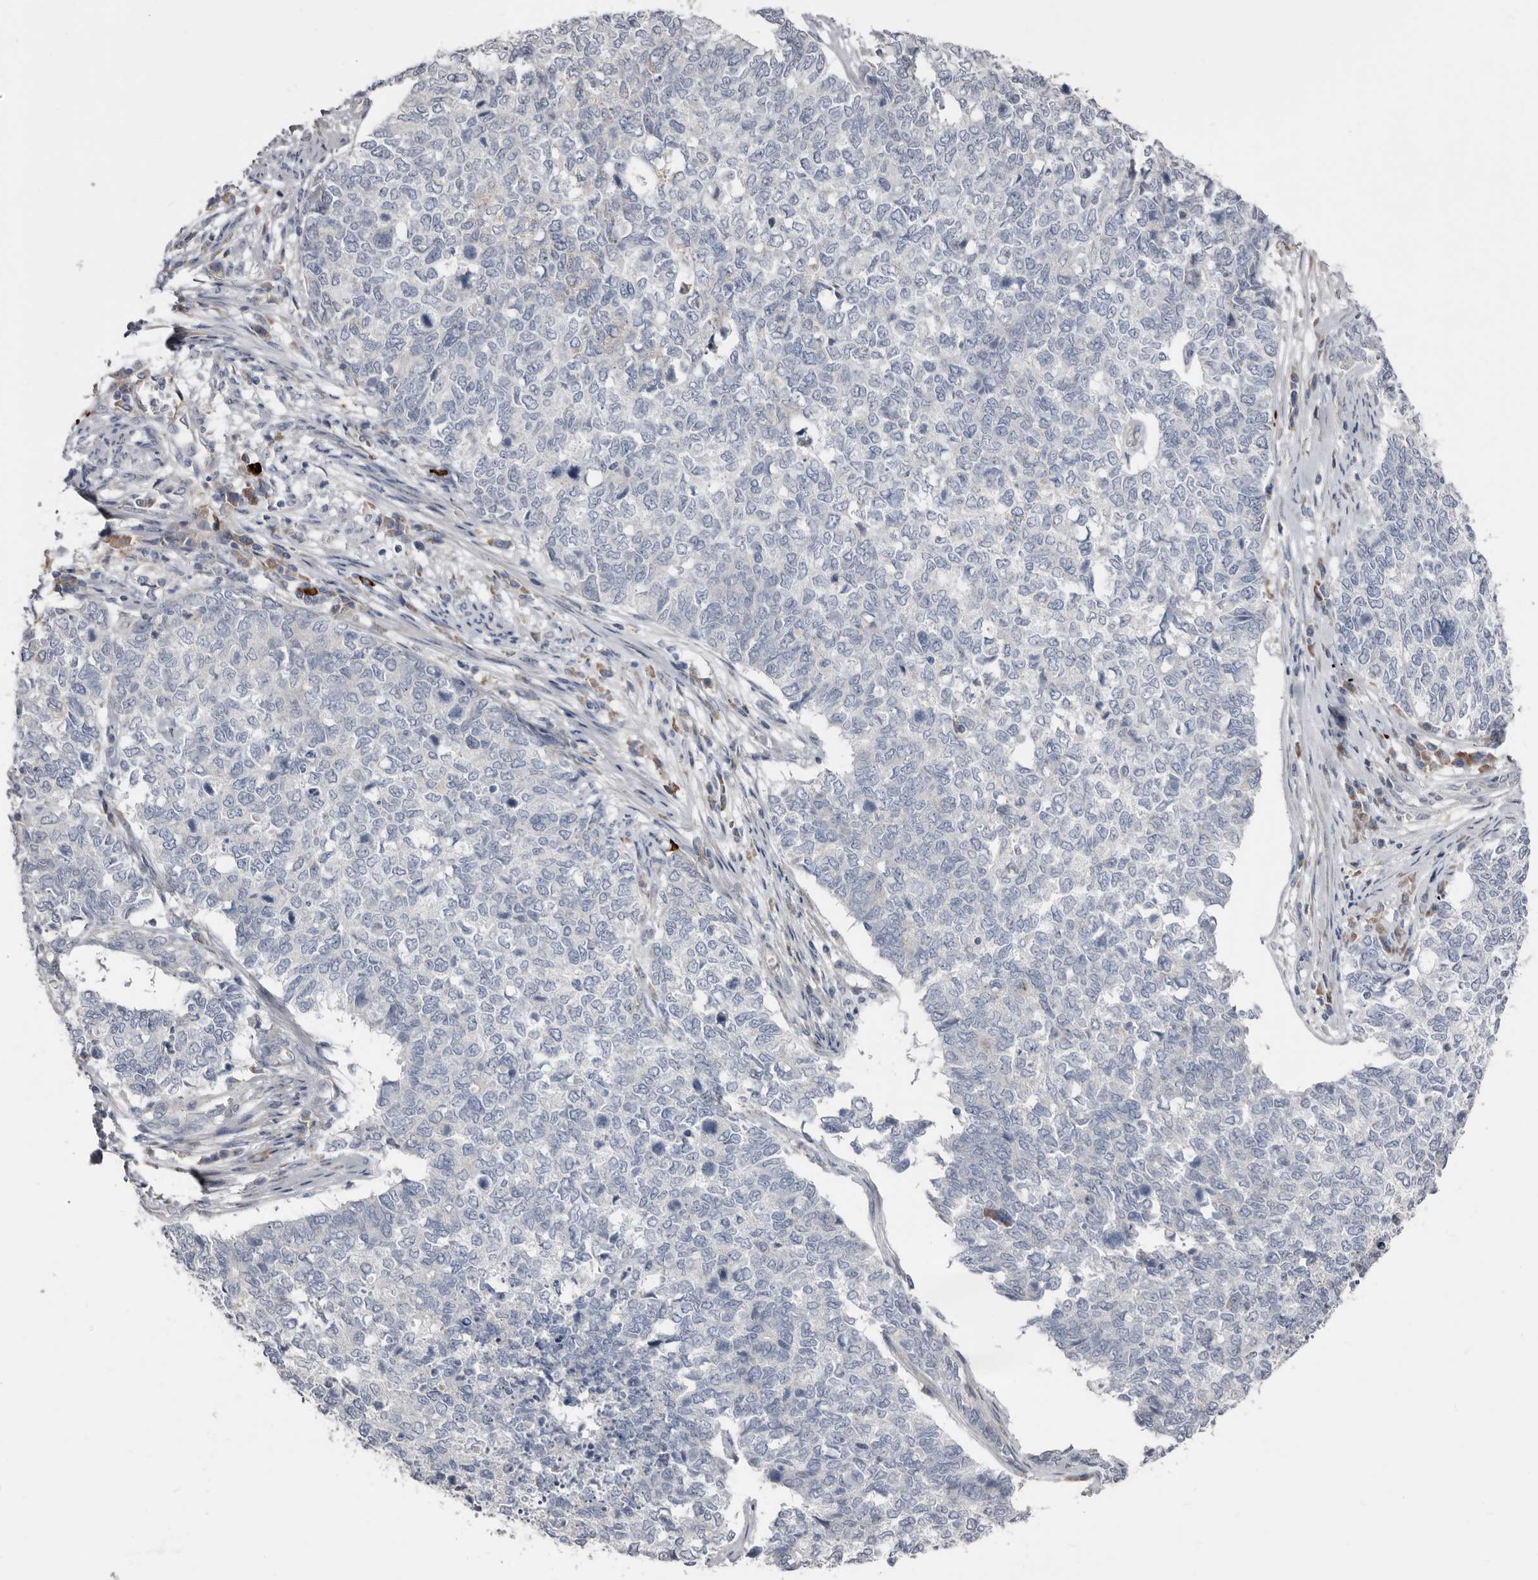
{"staining": {"intensity": "negative", "quantity": "none", "location": "none"}, "tissue": "cervical cancer", "cell_type": "Tumor cells", "image_type": "cancer", "snomed": [{"axis": "morphology", "description": "Squamous cell carcinoma, NOS"}, {"axis": "topography", "description": "Cervix"}], "caption": "Immunohistochemistry (IHC) of cervical squamous cell carcinoma reveals no positivity in tumor cells.", "gene": "ZNF114", "patient": {"sex": "female", "age": 63}}